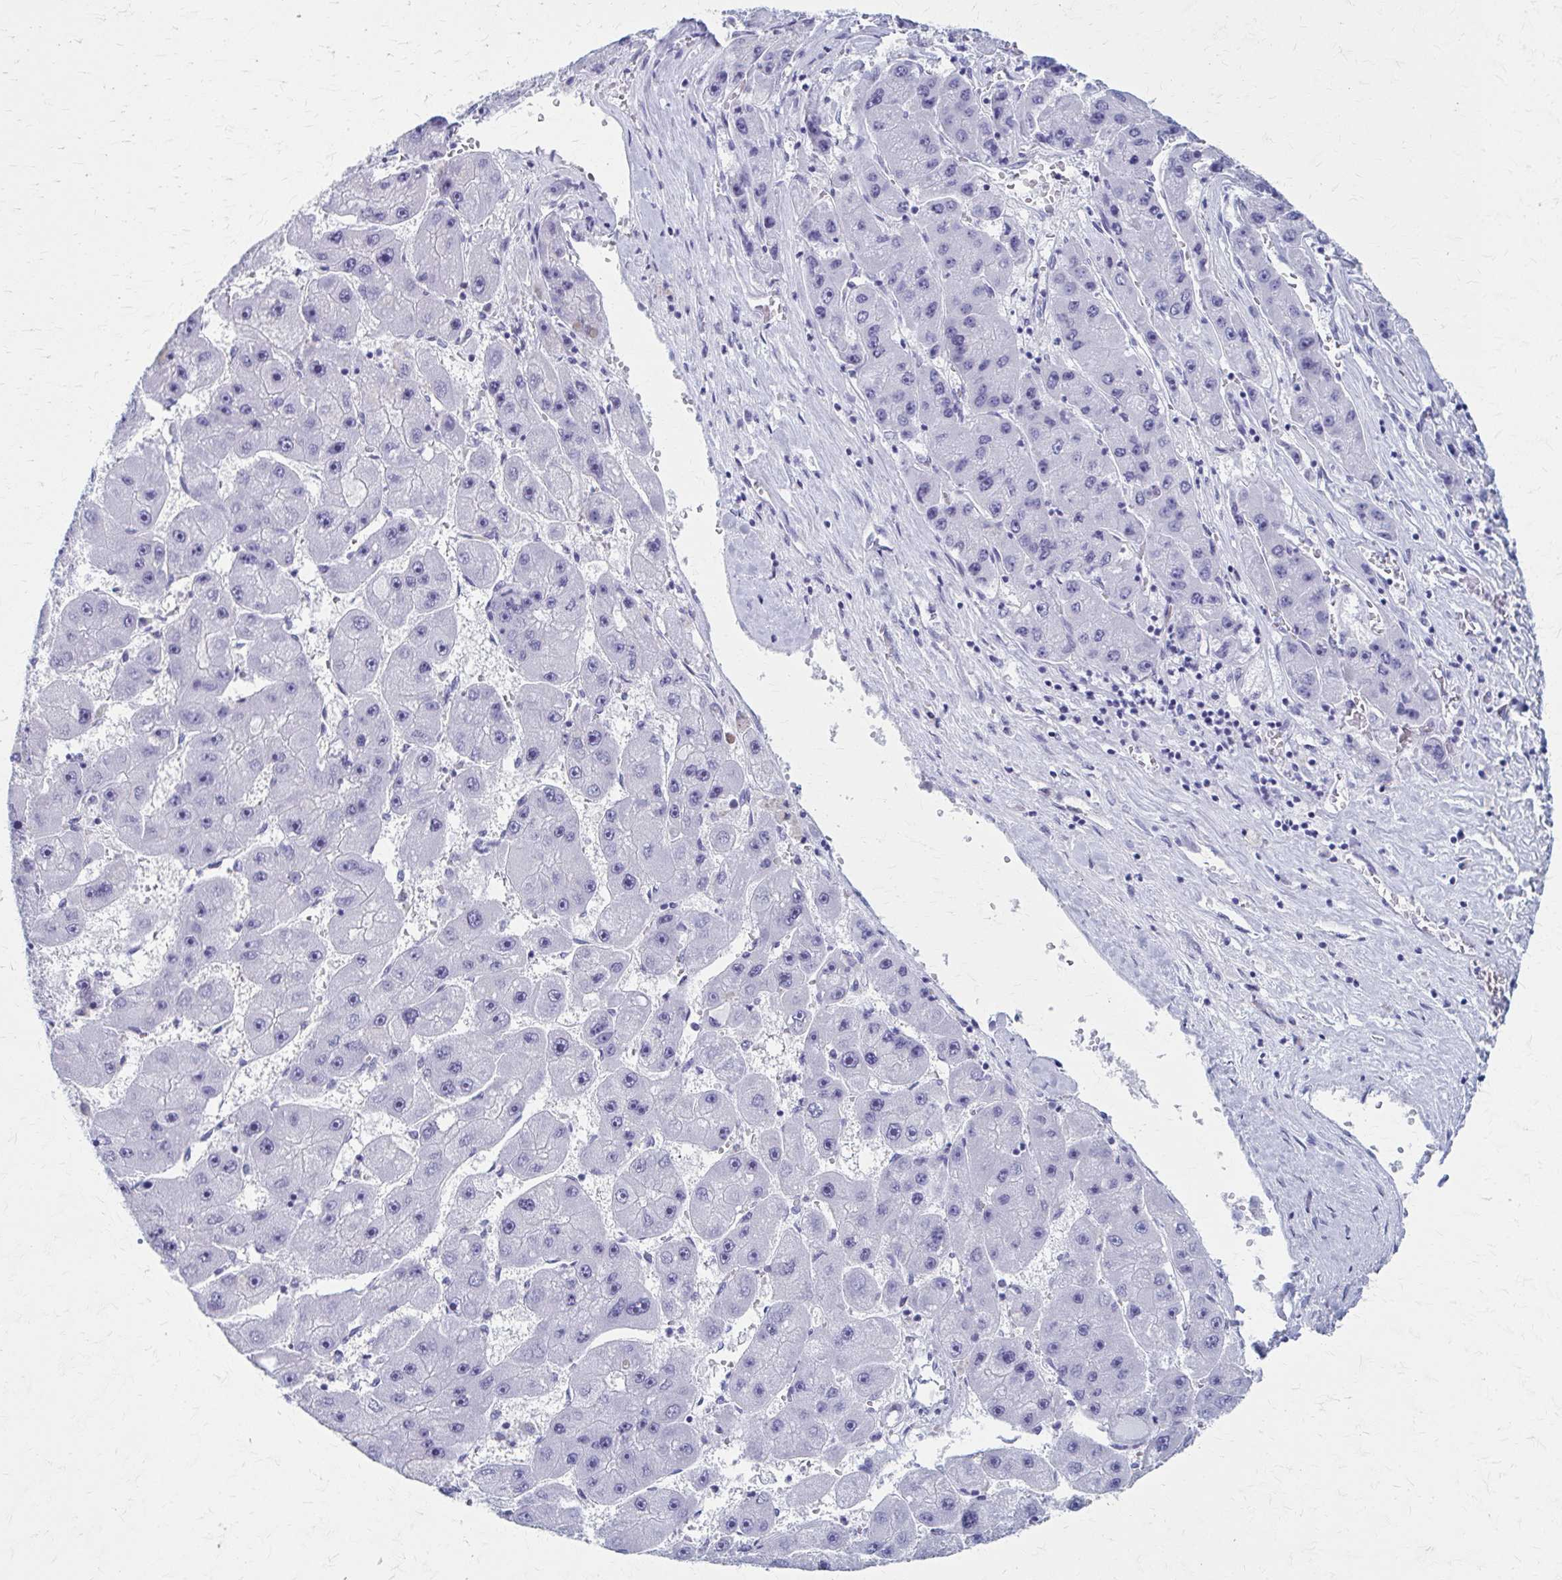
{"staining": {"intensity": "negative", "quantity": "none", "location": "none"}, "tissue": "liver cancer", "cell_type": "Tumor cells", "image_type": "cancer", "snomed": [{"axis": "morphology", "description": "Carcinoma, Hepatocellular, NOS"}, {"axis": "topography", "description": "Liver"}], "caption": "An IHC histopathology image of liver cancer is shown. There is no staining in tumor cells of liver cancer.", "gene": "CELF5", "patient": {"sex": "female", "age": 61}}